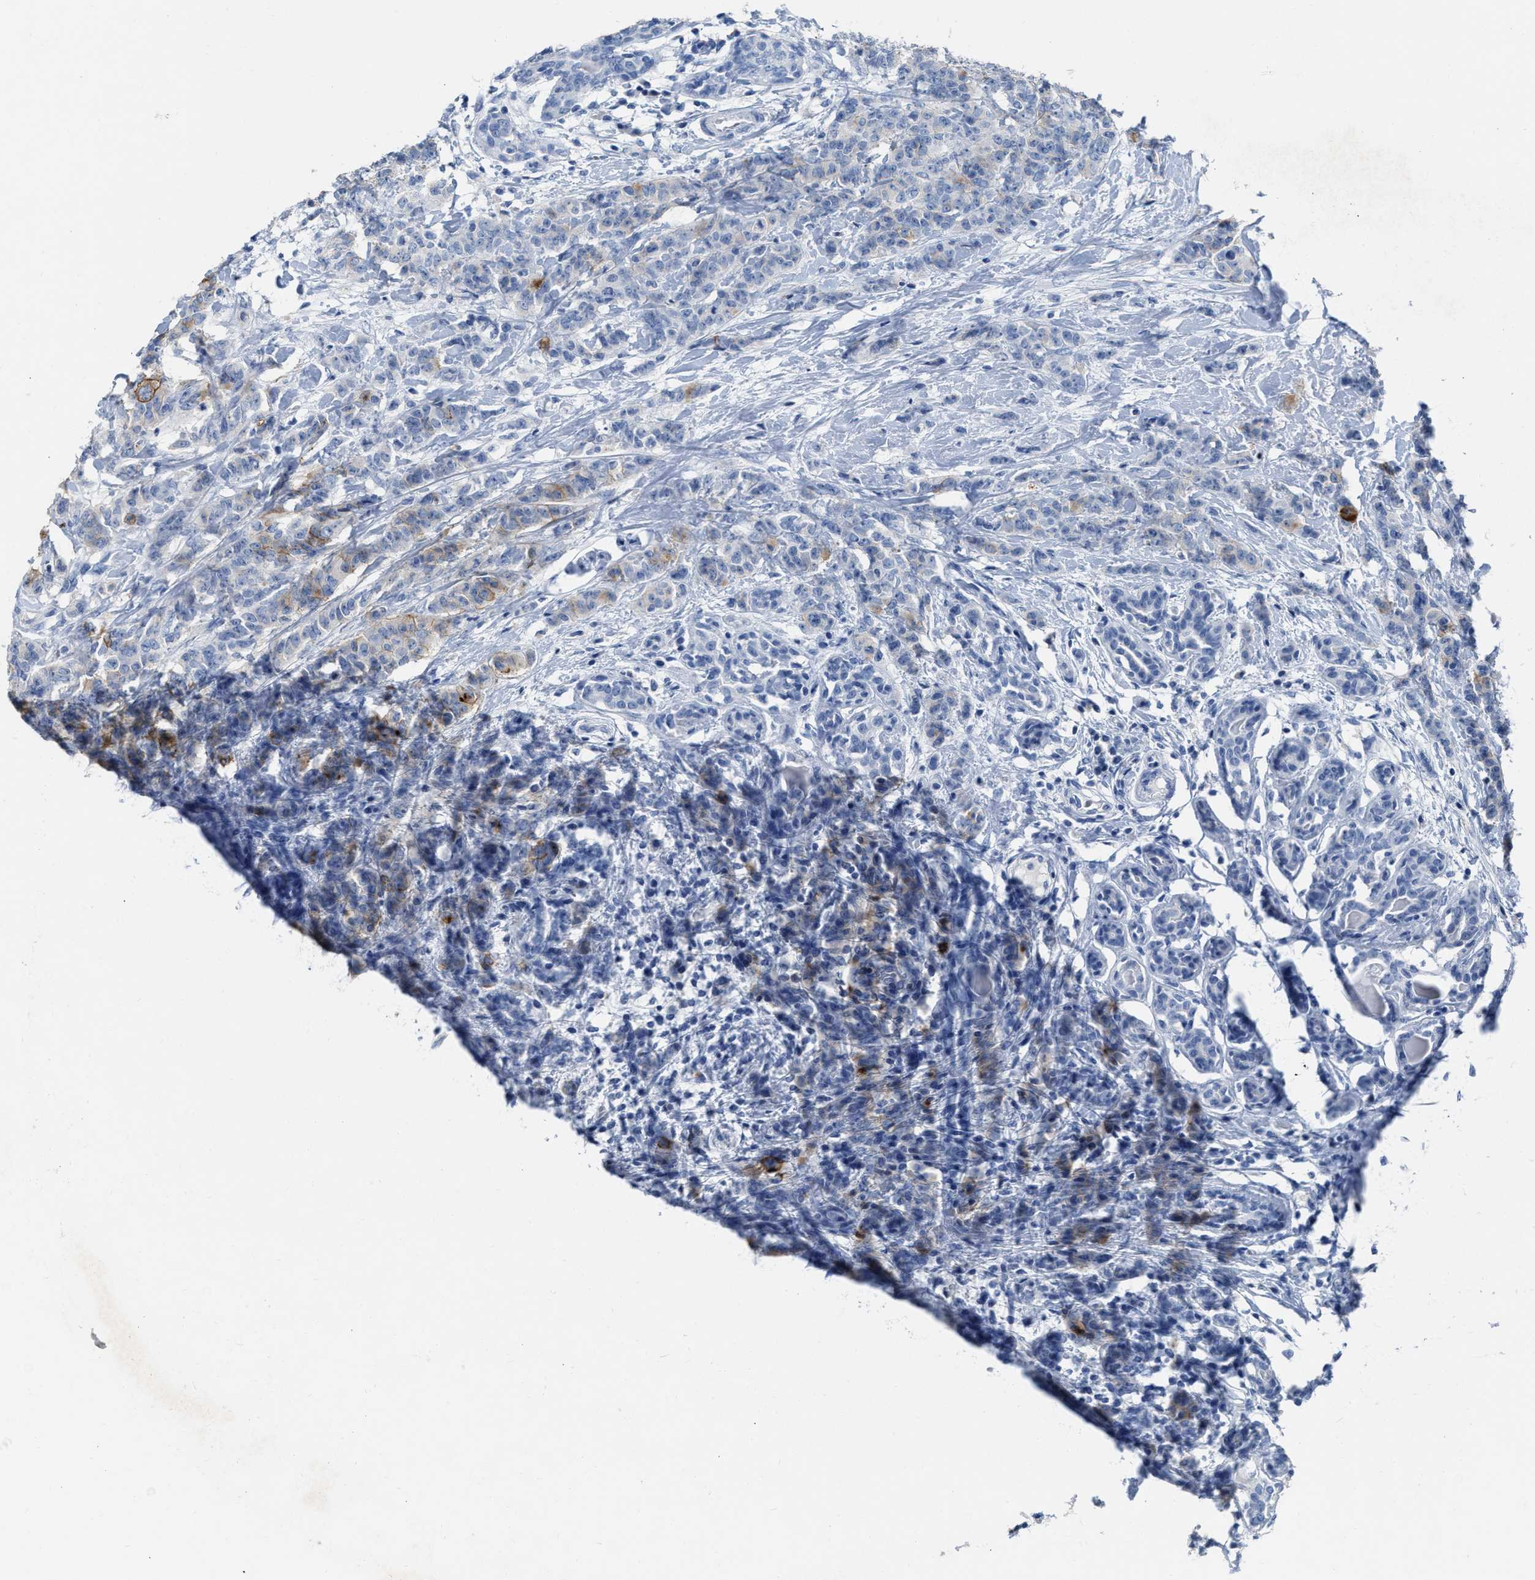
{"staining": {"intensity": "moderate", "quantity": "<25%", "location": "cytoplasmic/membranous"}, "tissue": "breast cancer", "cell_type": "Tumor cells", "image_type": "cancer", "snomed": [{"axis": "morphology", "description": "Normal tissue, NOS"}, {"axis": "morphology", "description": "Duct carcinoma"}, {"axis": "topography", "description": "Breast"}], "caption": "Human breast cancer stained with a brown dye reveals moderate cytoplasmic/membranous positive staining in approximately <25% of tumor cells.", "gene": "CEACAM5", "patient": {"sex": "female", "age": 40}}